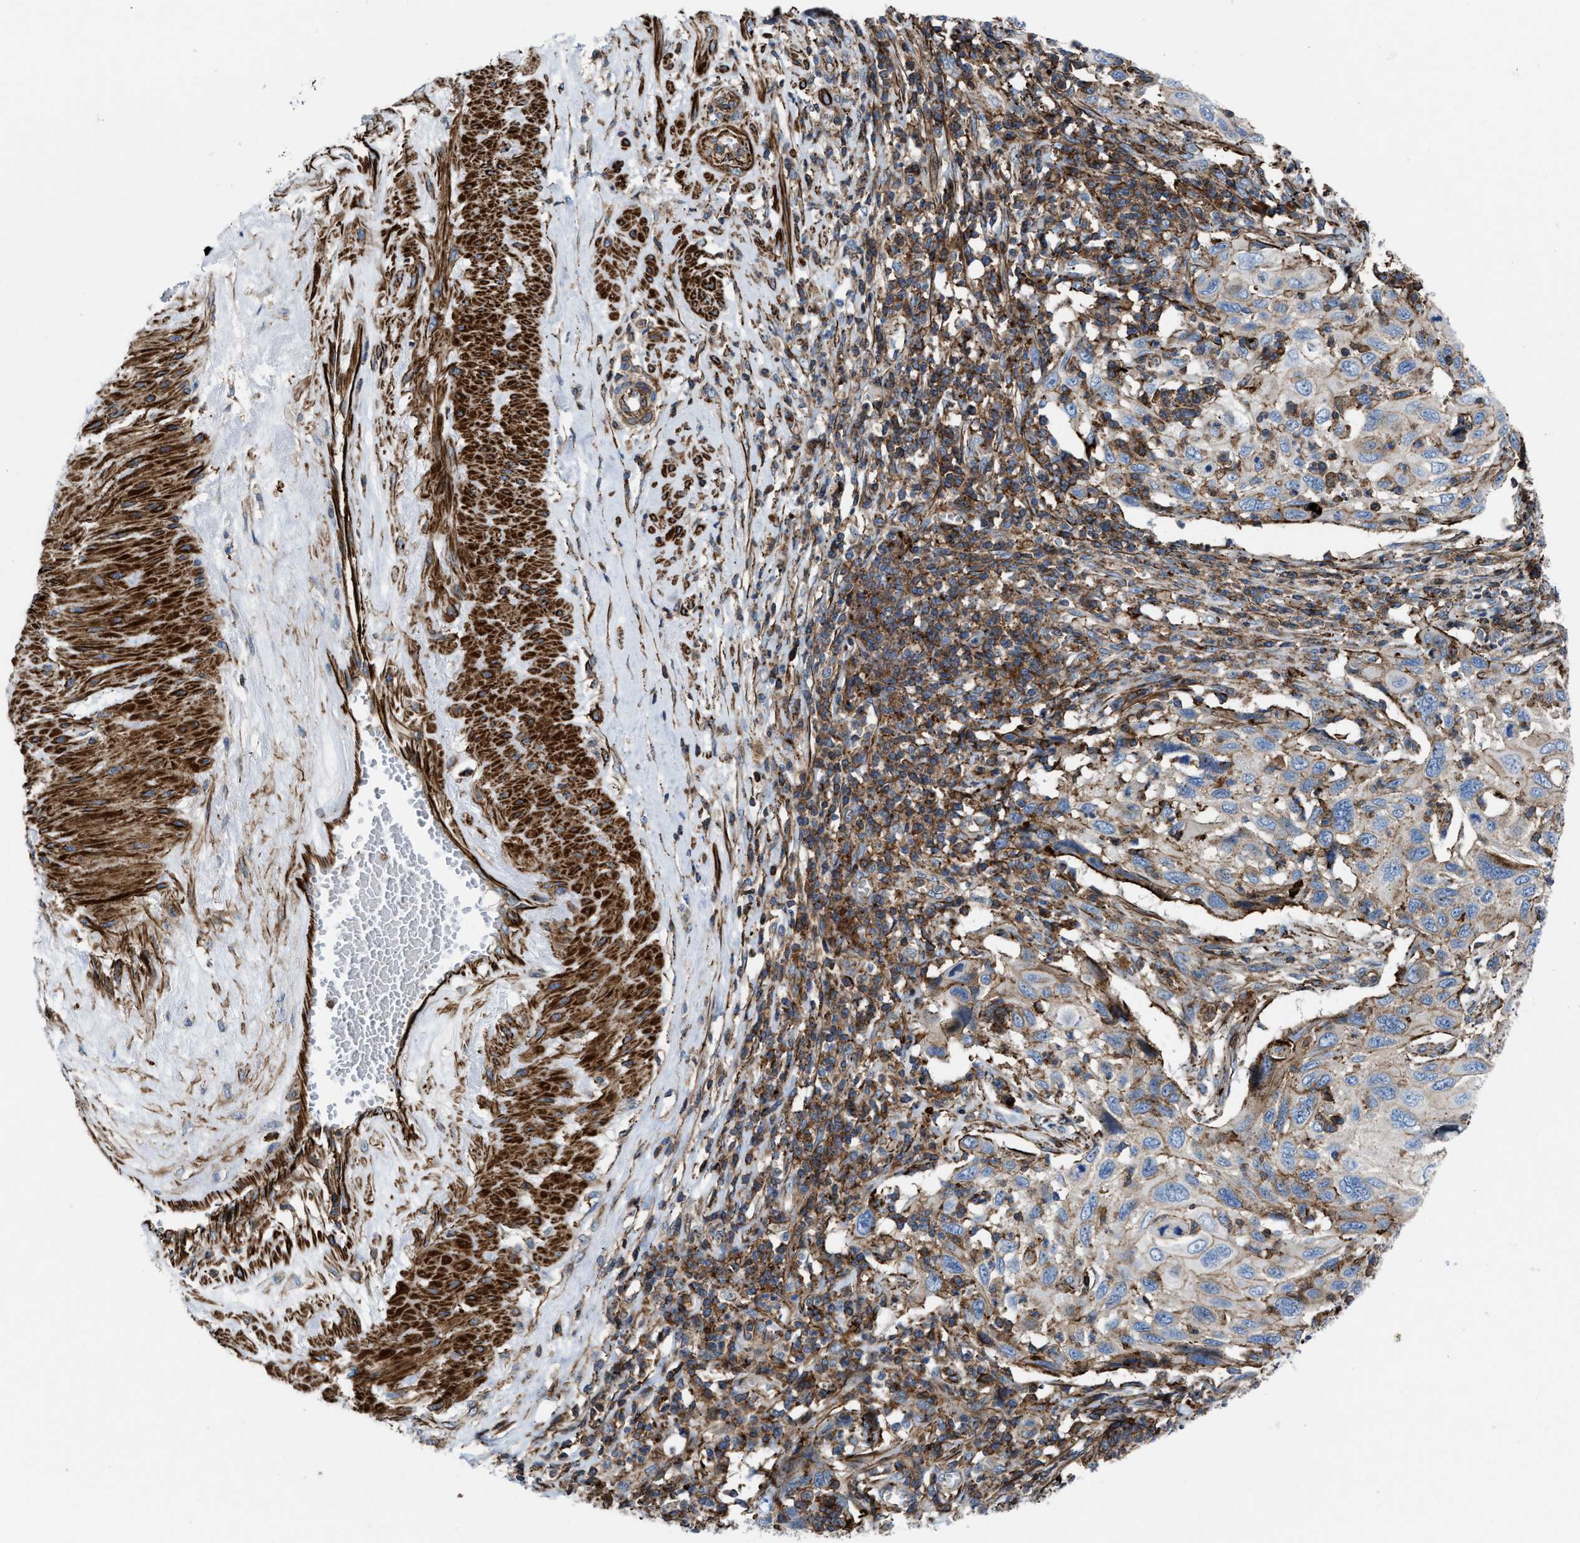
{"staining": {"intensity": "weak", "quantity": "<25%", "location": "cytoplasmic/membranous"}, "tissue": "cervical cancer", "cell_type": "Tumor cells", "image_type": "cancer", "snomed": [{"axis": "morphology", "description": "Squamous cell carcinoma, NOS"}, {"axis": "topography", "description": "Cervix"}], "caption": "Immunohistochemistry of human cervical cancer (squamous cell carcinoma) reveals no staining in tumor cells.", "gene": "AGPAT2", "patient": {"sex": "female", "age": 70}}